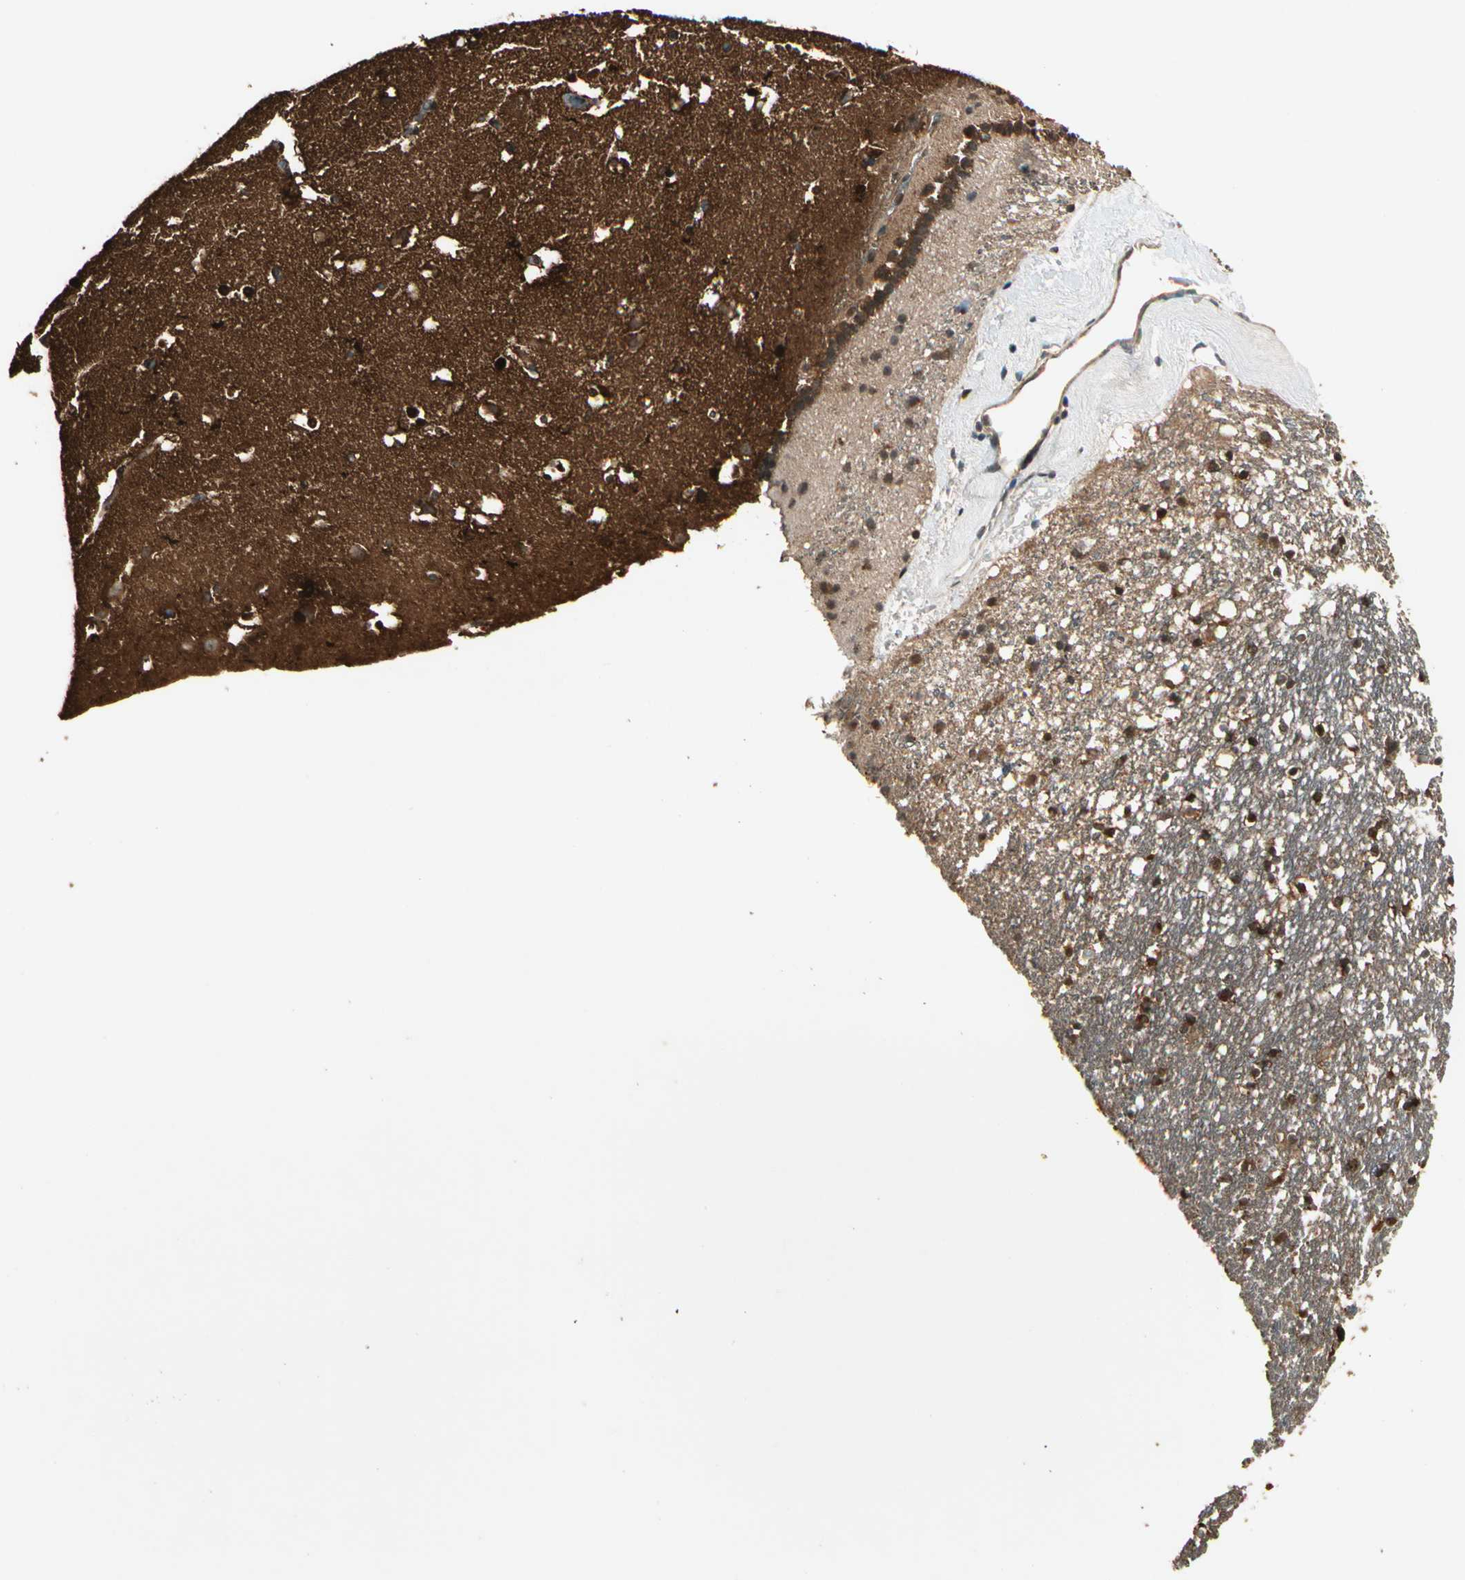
{"staining": {"intensity": "strong", "quantity": ">75%", "location": "cytoplasmic/membranous"}, "tissue": "caudate", "cell_type": "Glial cells", "image_type": "normal", "snomed": [{"axis": "morphology", "description": "Normal tissue, NOS"}, {"axis": "topography", "description": "Lateral ventricle wall"}], "caption": "Immunohistochemistry image of unremarkable human caudate stained for a protein (brown), which demonstrates high levels of strong cytoplasmic/membranous positivity in about >75% of glial cells.", "gene": "GLUL", "patient": {"sex": "male", "age": 45}}